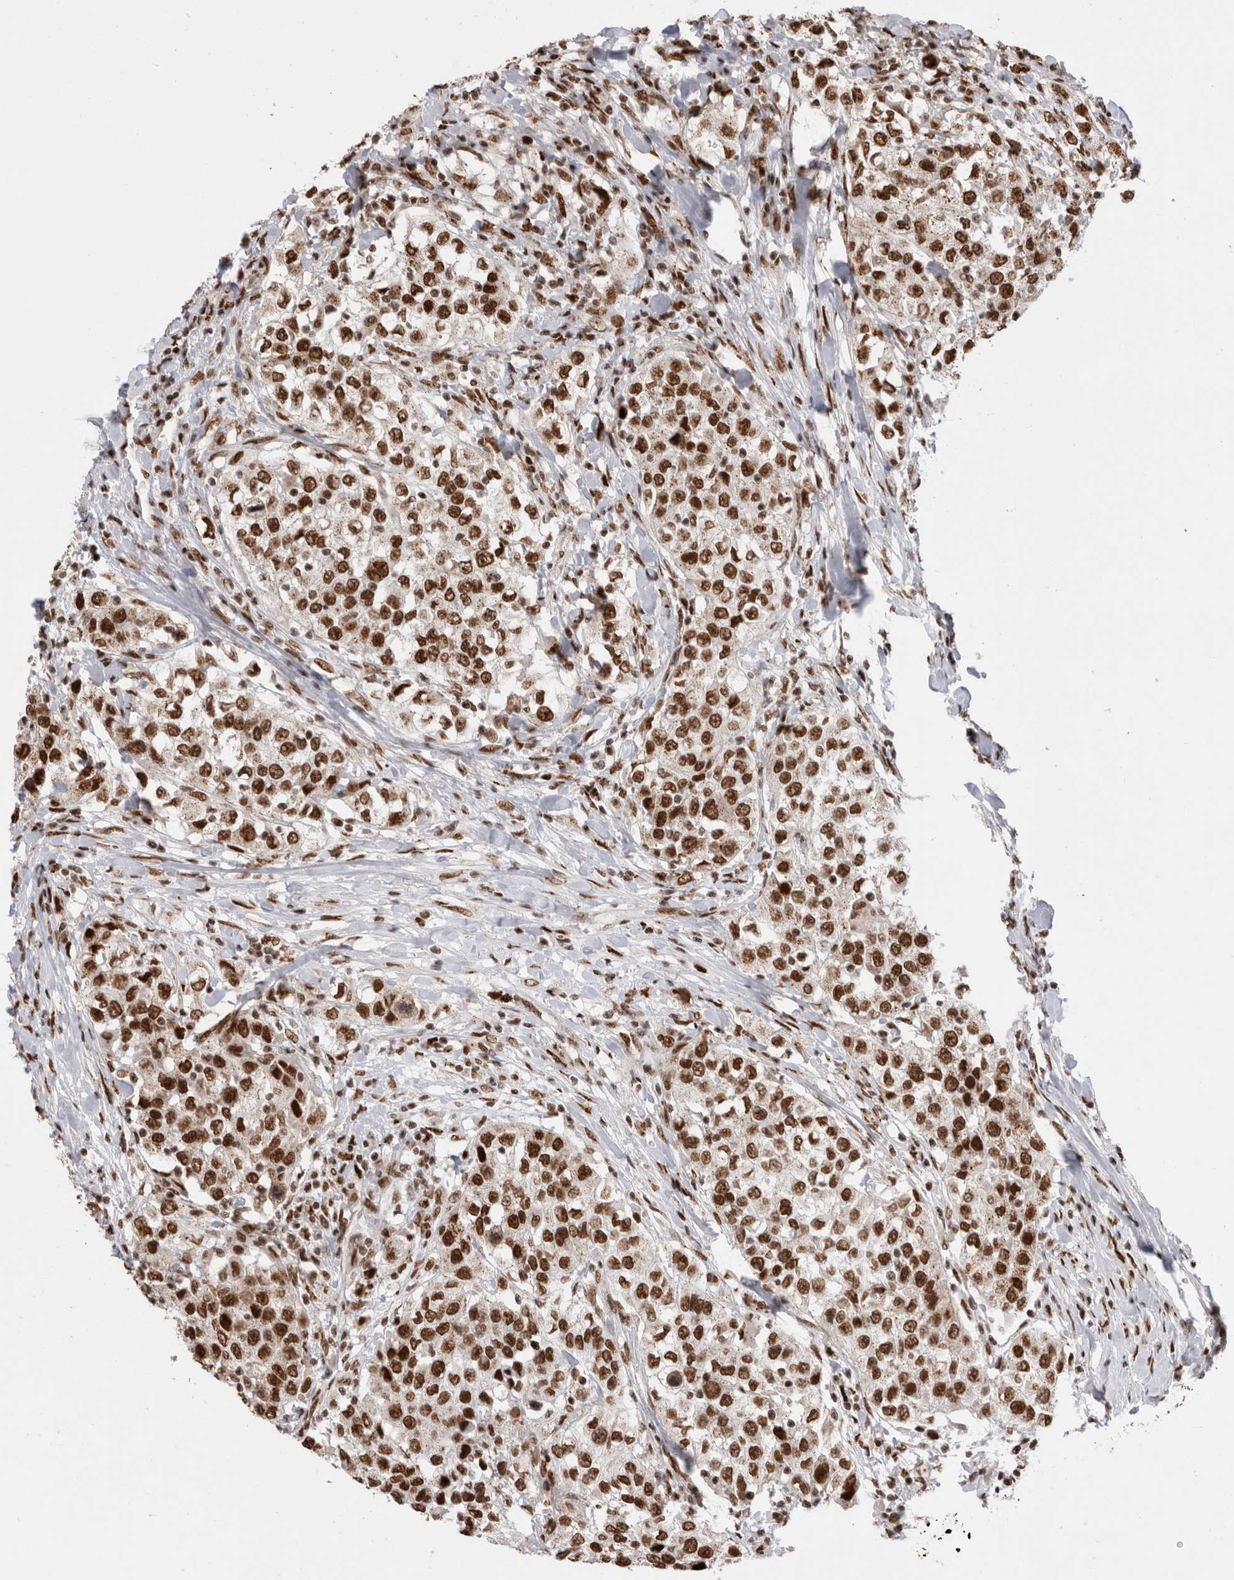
{"staining": {"intensity": "strong", "quantity": ">75%", "location": "nuclear"}, "tissue": "urothelial cancer", "cell_type": "Tumor cells", "image_type": "cancer", "snomed": [{"axis": "morphology", "description": "Urothelial carcinoma, High grade"}, {"axis": "topography", "description": "Urinary bladder"}], "caption": "DAB (3,3'-diaminobenzidine) immunohistochemical staining of urothelial carcinoma (high-grade) shows strong nuclear protein expression in about >75% of tumor cells. (Stains: DAB in brown, nuclei in blue, Microscopy: brightfield microscopy at high magnification).", "gene": "EYA2", "patient": {"sex": "female", "age": 80}}